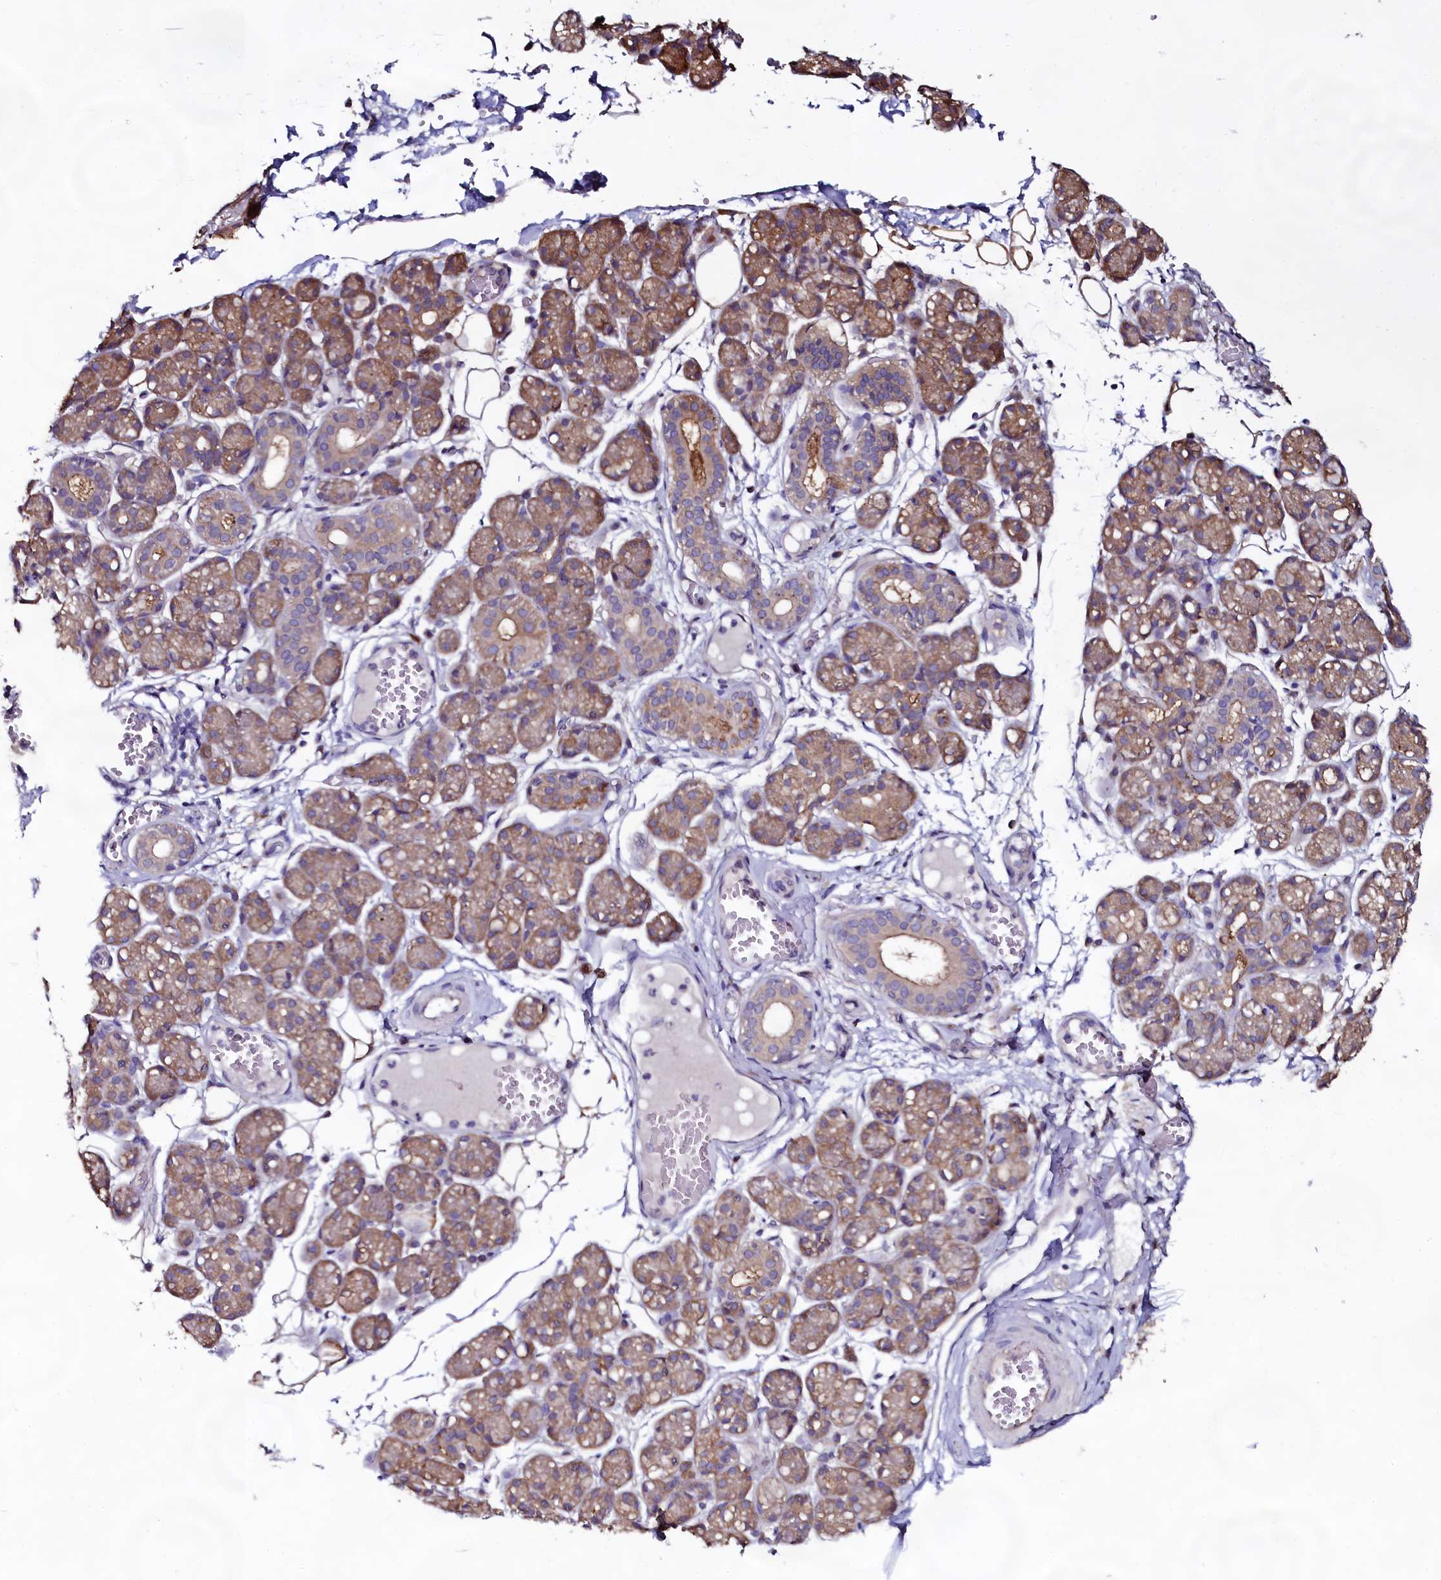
{"staining": {"intensity": "moderate", "quantity": ">75%", "location": "cytoplasmic/membranous"}, "tissue": "salivary gland", "cell_type": "Glandular cells", "image_type": "normal", "snomed": [{"axis": "morphology", "description": "Normal tissue, NOS"}, {"axis": "topography", "description": "Salivary gland"}], "caption": "Protein analysis of benign salivary gland reveals moderate cytoplasmic/membranous expression in about >75% of glandular cells. (Brightfield microscopy of DAB IHC at high magnification).", "gene": "USPL1", "patient": {"sex": "male", "age": 63}}